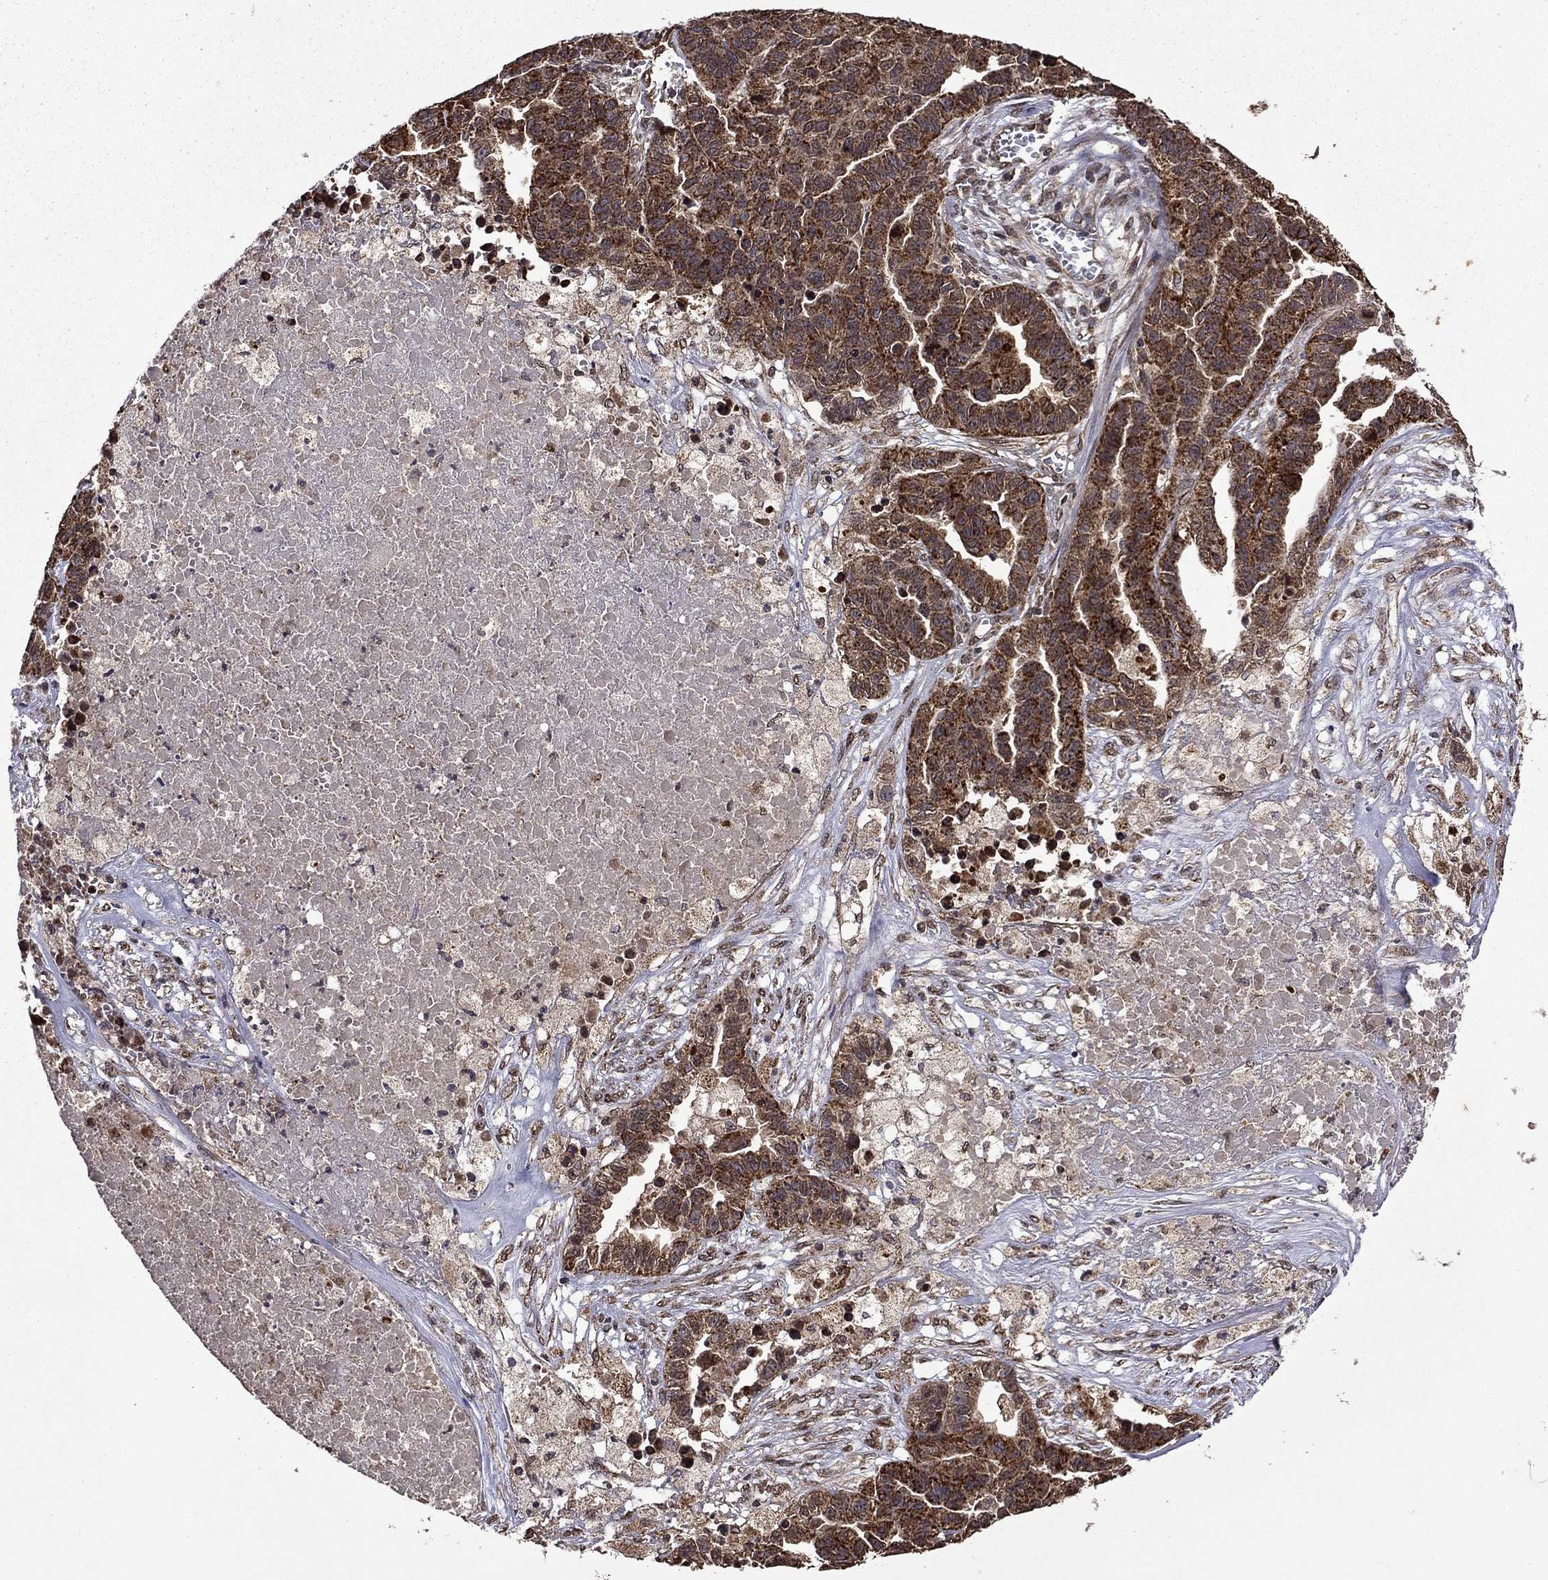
{"staining": {"intensity": "strong", "quantity": ">75%", "location": "cytoplasmic/membranous"}, "tissue": "ovarian cancer", "cell_type": "Tumor cells", "image_type": "cancer", "snomed": [{"axis": "morphology", "description": "Cystadenocarcinoma, serous, NOS"}, {"axis": "topography", "description": "Ovary"}], "caption": "High-power microscopy captured an IHC image of ovarian cancer (serous cystadenocarcinoma), revealing strong cytoplasmic/membranous expression in about >75% of tumor cells. (DAB IHC, brown staining for protein, blue staining for nuclei).", "gene": "ITM2B", "patient": {"sex": "female", "age": 87}}